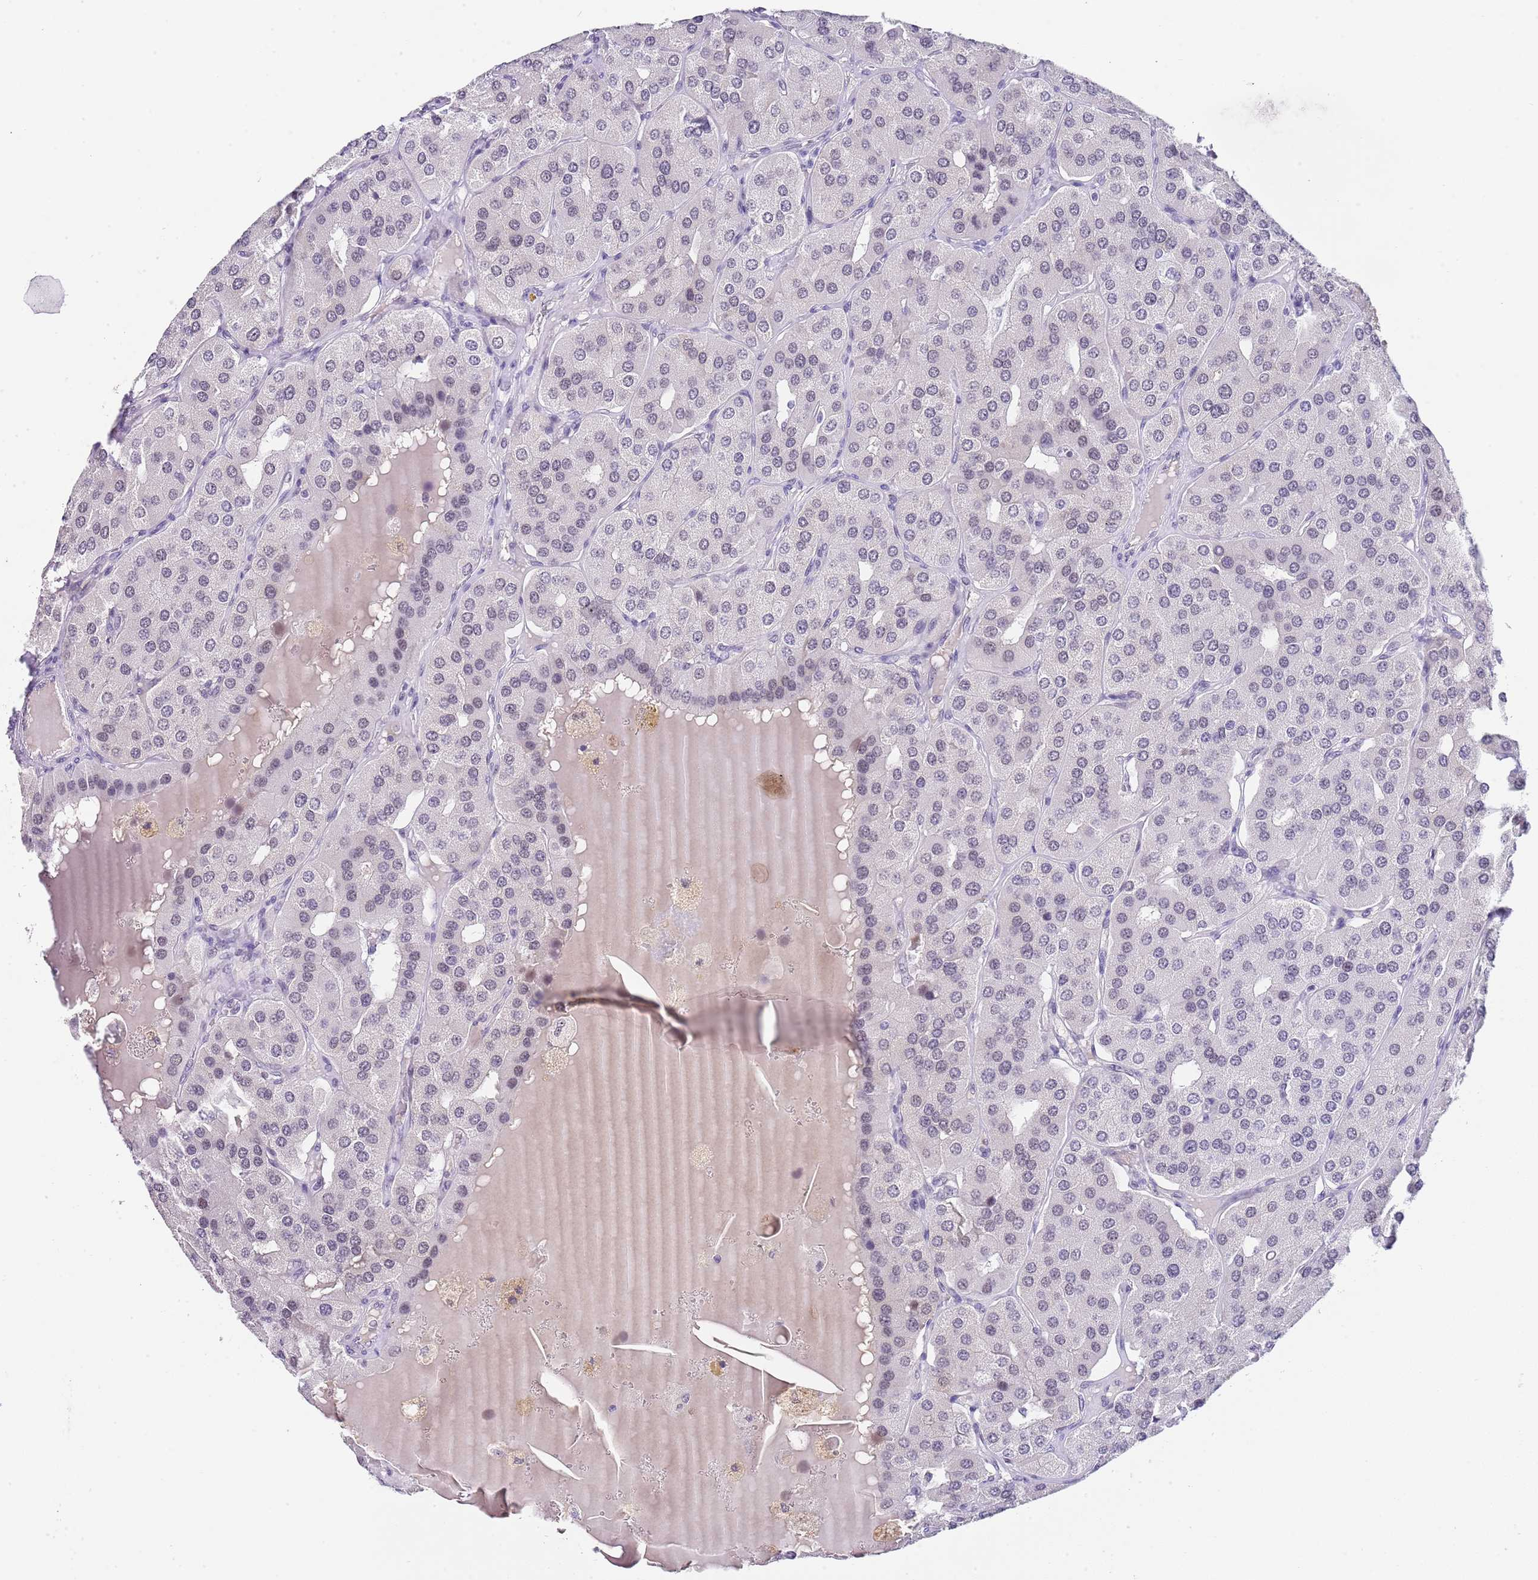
{"staining": {"intensity": "negative", "quantity": "none", "location": "none"}, "tissue": "parathyroid gland", "cell_type": "Glandular cells", "image_type": "normal", "snomed": [{"axis": "morphology", "description": "Normal tissue, NOS"}, {"axis": "morphology", "description": "Adenoma, NOS"}, {"axis": "topography", "description": "Parathyroid gland"}], "caption": "The histopathology image reveals no significant staining in glandular cells of parathyroid gland. (Stains: DAB IHC with hematoxylin counter stain, Microscopy: brightfield microscopy at high magnification).", "gene": "NOP56", "patient": {"sex": "female", "age": 86}}